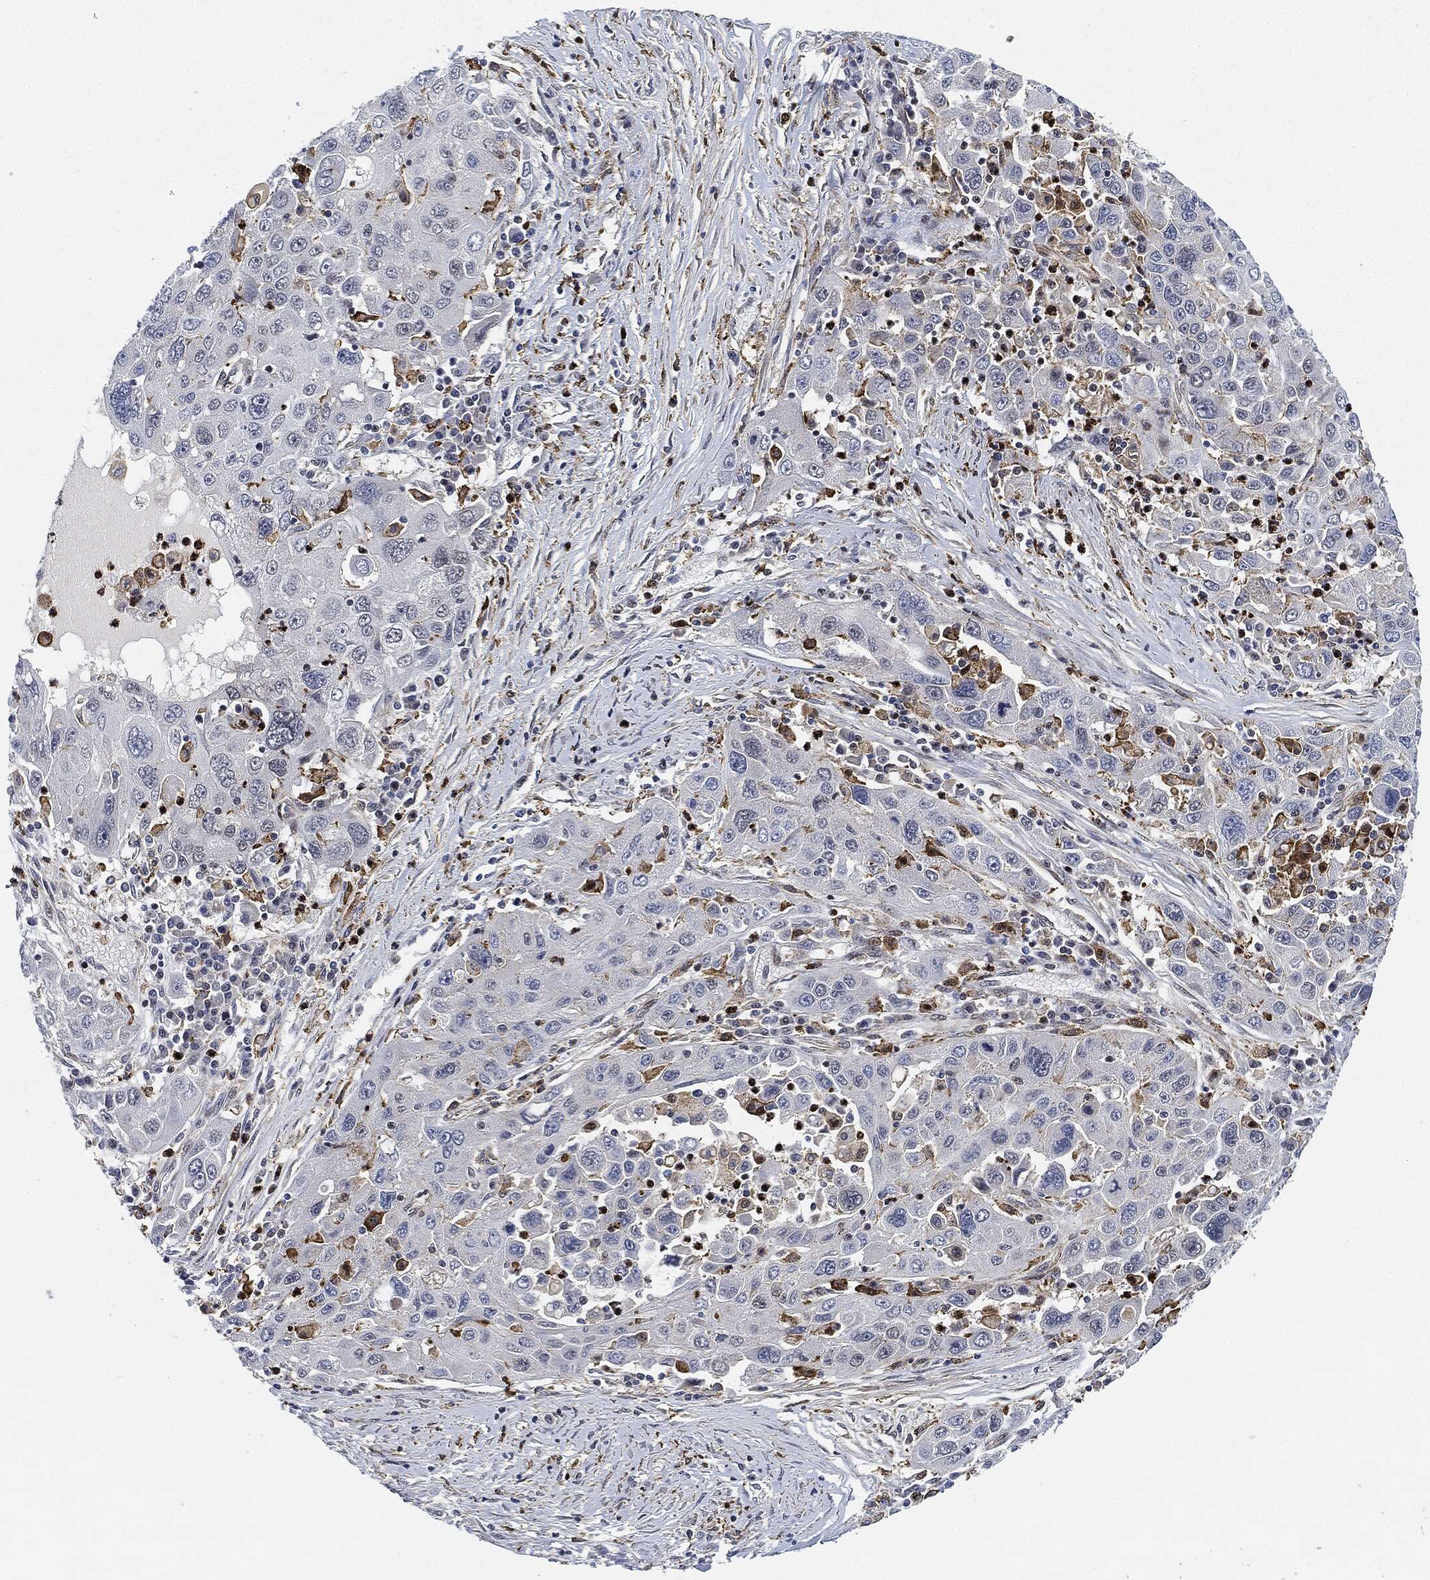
{"staining": {"intensity": "negative", "quantity": "none", "location": "none"}, "tissue": "stomach cancer", "cell_type": "Tumor cells", "image_type": "cancer", "snomed": [{"axis": "morphology", "description": "Adenocarcinoma, NOS"}, {"axis": "topography", "description": "Stomach"}], "caption": "There is no significant expression in tumor cells of stomach cancer (adenocarcinoma).", "gene": "NANOS3", "patient": {"sex": "male", "age": 56}}